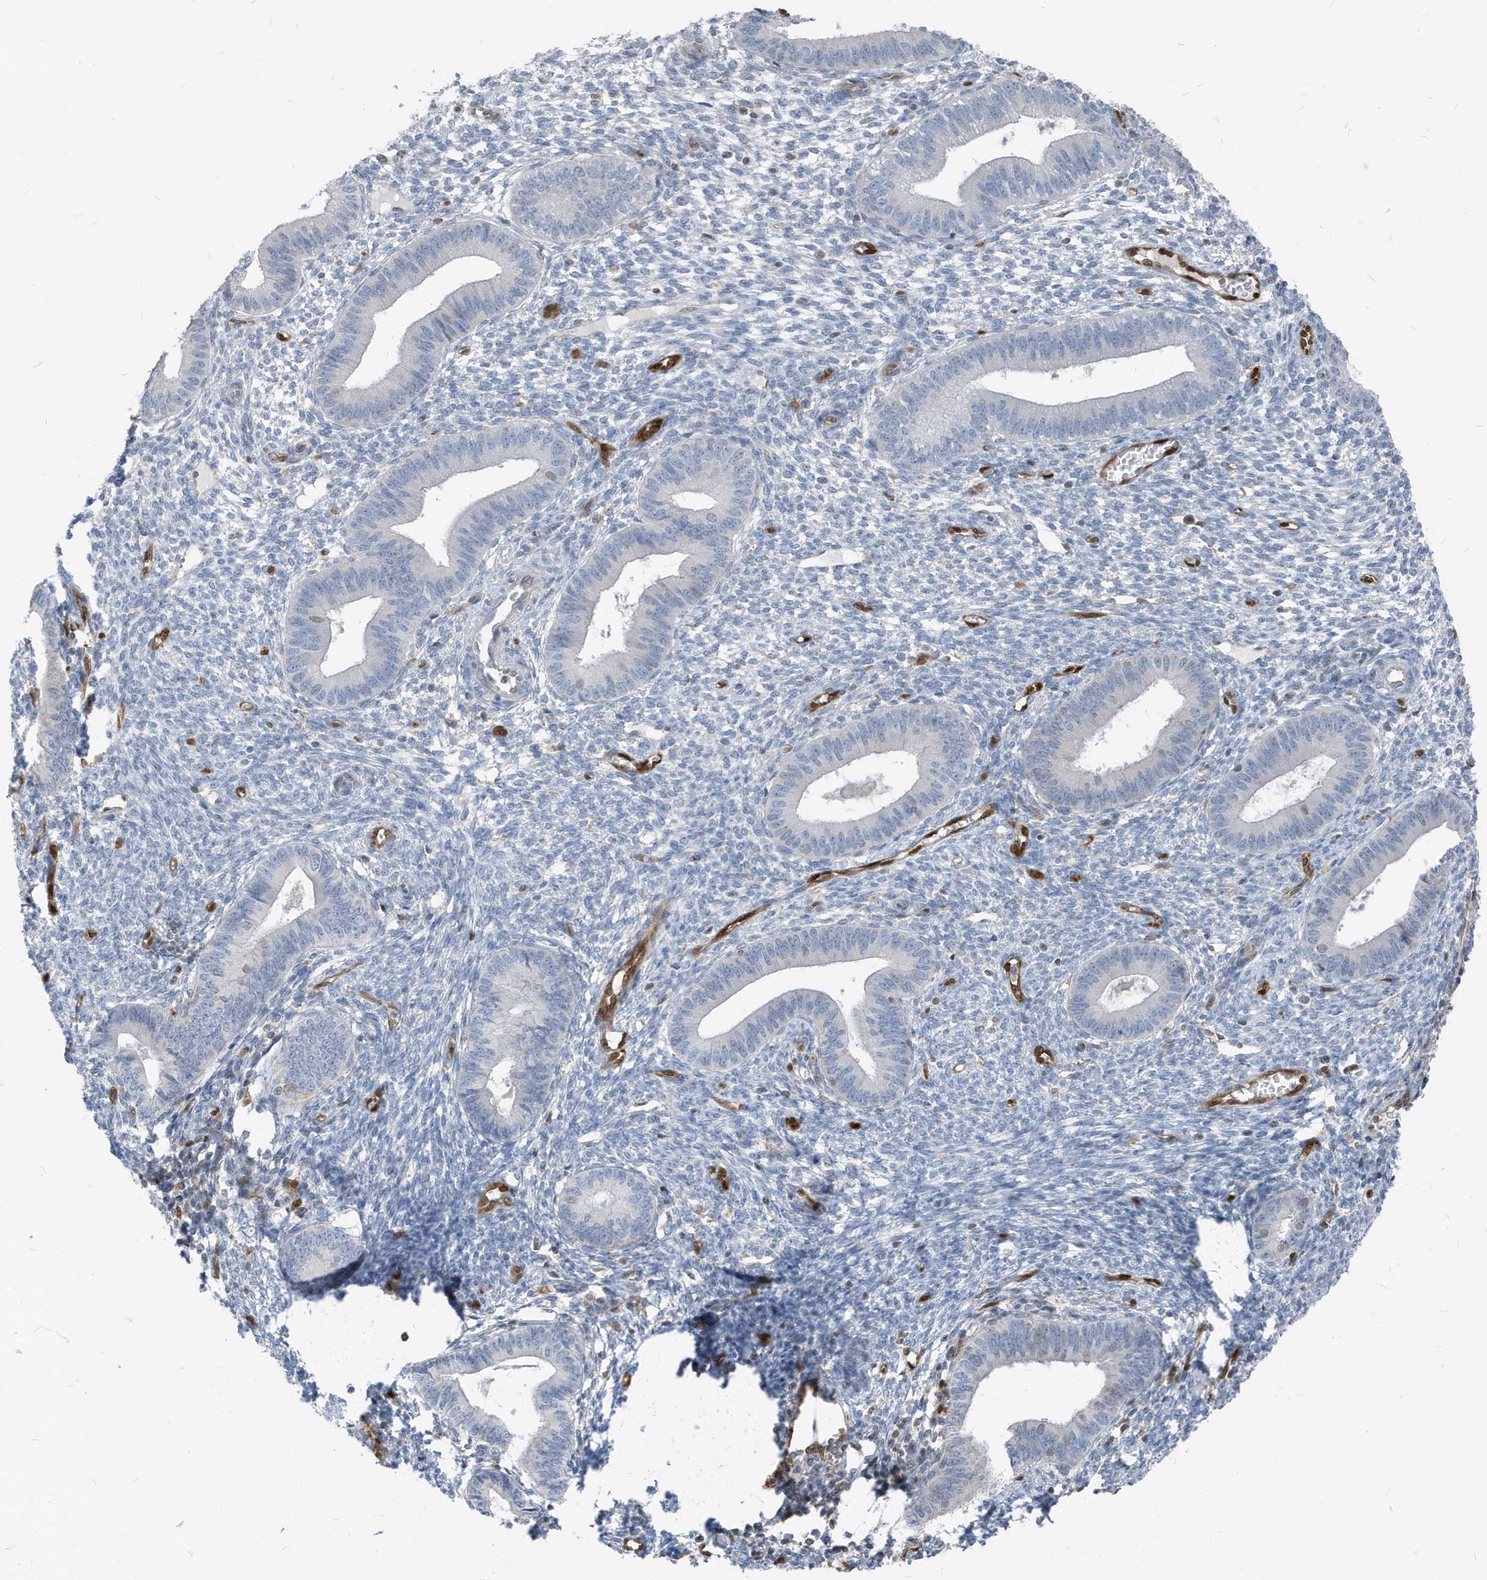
{"staining": {"intensity": "negative", "quantity": "none", "location": "none"}, "tissue": "endometrium", "cell_type": "Cells in endometrial stroma", "image_type": "normal", "snomed": [{"axis": "morphology", "description": "Normal tissue, NOS"}, {"axis": "topography", "description": "Endometrium"}], "caption": "Immunohistochemistry of benign endometrium exhibits no positivity in cells in endometrial stroma. (Stains: DAB IHC with hematoxylin counter stain, Microscopy: brightfield microscopy at high magnification).", "gene": "NCOA7", "patient": {"sex": "female", "age": 46}}